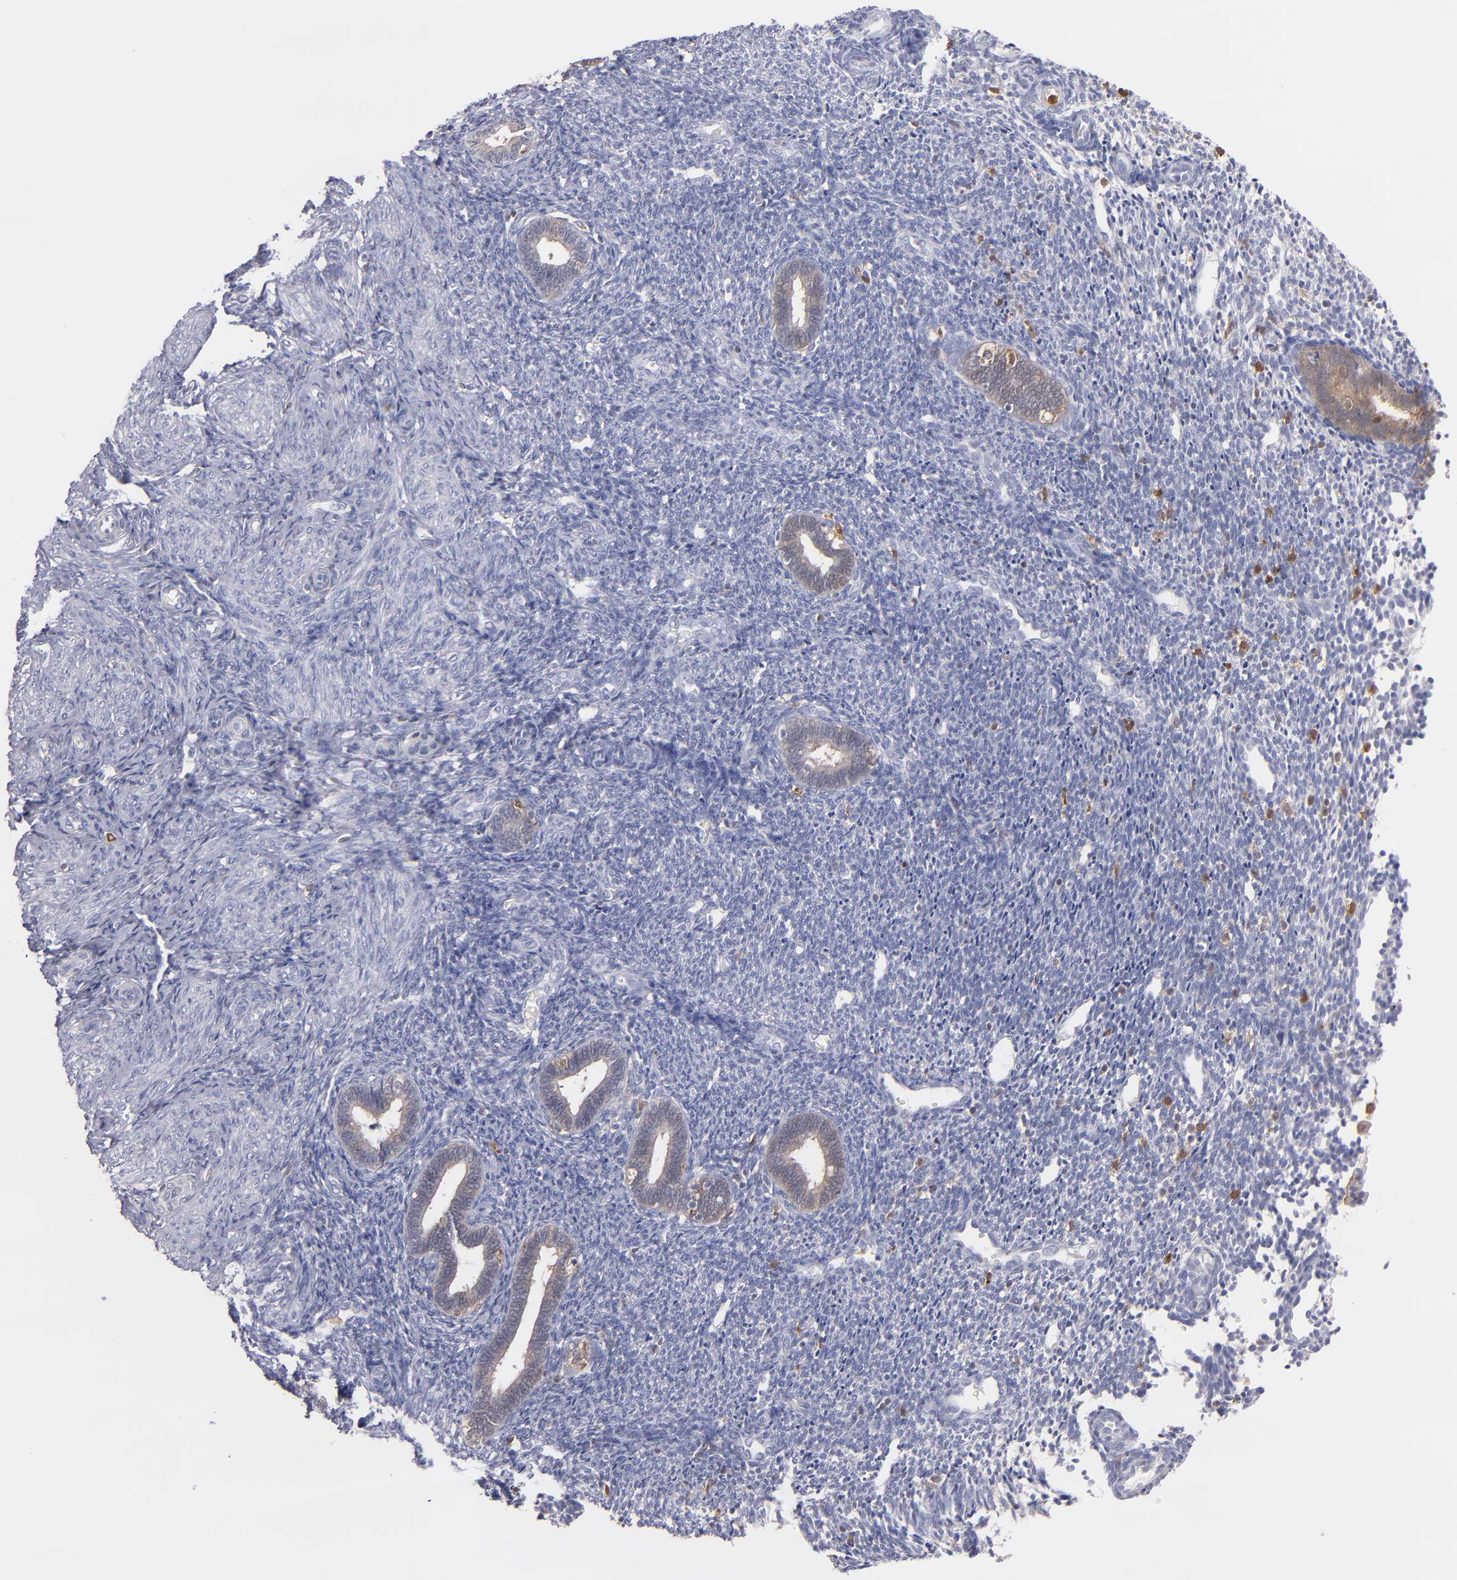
{"staining": {"intensity": "negative", "quantity": "none", "location": "none"}, "tissue": "endometrium", "cell_type": "Cells in endometrial stroma", "image_type": "normal", "snomed": [{"axis": "morphology", "description": "Normal tissue, NOS"}, {"axis": "topography", "description": "Endometrium"}], "caption": "DAB immunohistochemical staining of normal human endometrium displays no significant staining in cells in endometrial stroma. (DAB immunohistochemistry (IHC) visualized using brightfield microscopy, high magnification).", "gene": "PRKCD", "patient": {"sex": "female", "age": 27}}